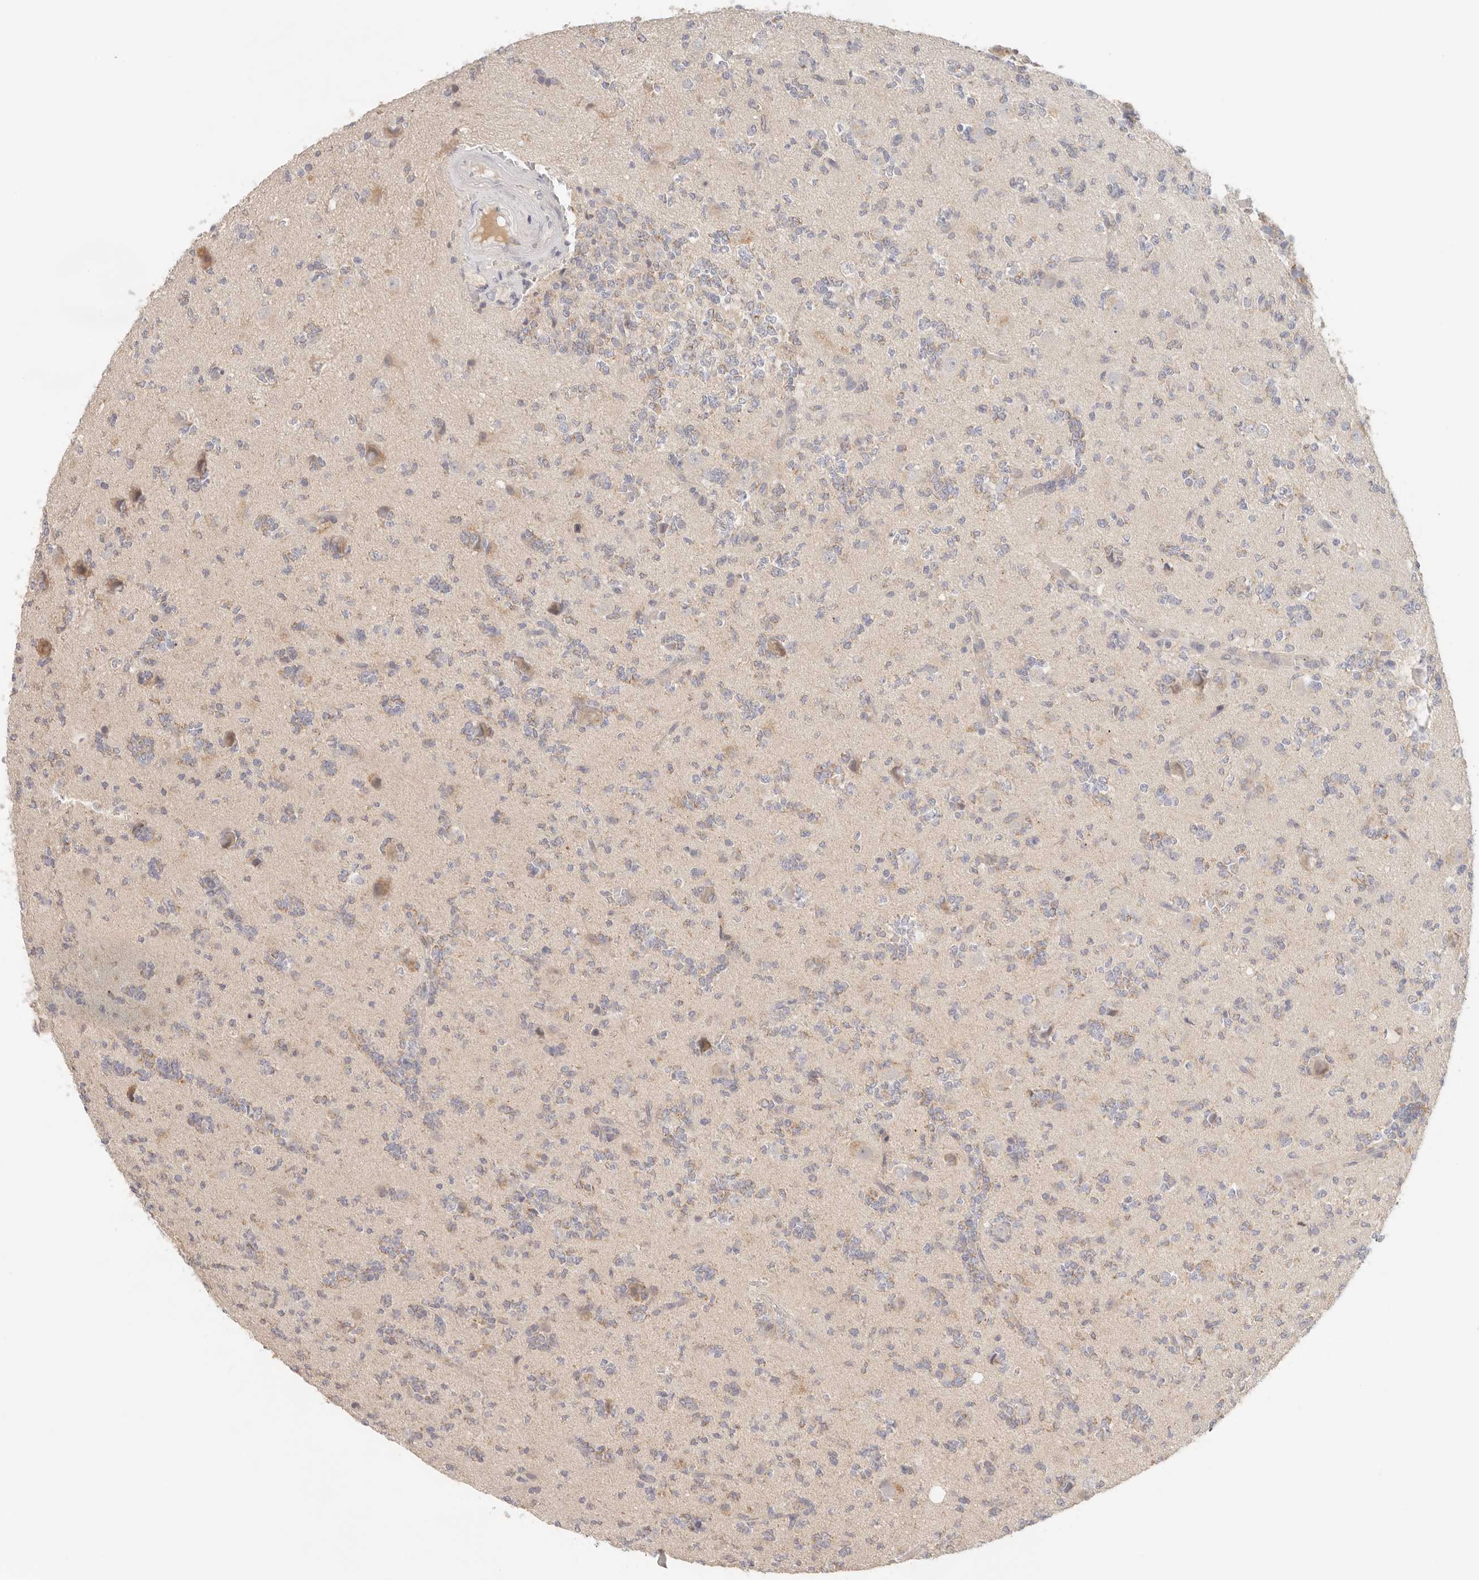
{"staining": {"intensity": "weak", "quantity": "<25%", "location": "cytoplasmic/membranous"}, "tissue": "glioma", "cell_type": "Tumor cells", "image_type": "cancer", "snomed": [{"axis": "morphology", "description": "Glioma, malignant, High grade"}, {"axis": "topography", "description": "Brain"}], "caption": "A photomicrograph of glioma stained for a protein demonstrates no brown staining in tumor cells. (DAB immunohistochemistry, high magnification).", "gene": "SPHK1", "patient": {"sex": "female", "age": 62}}